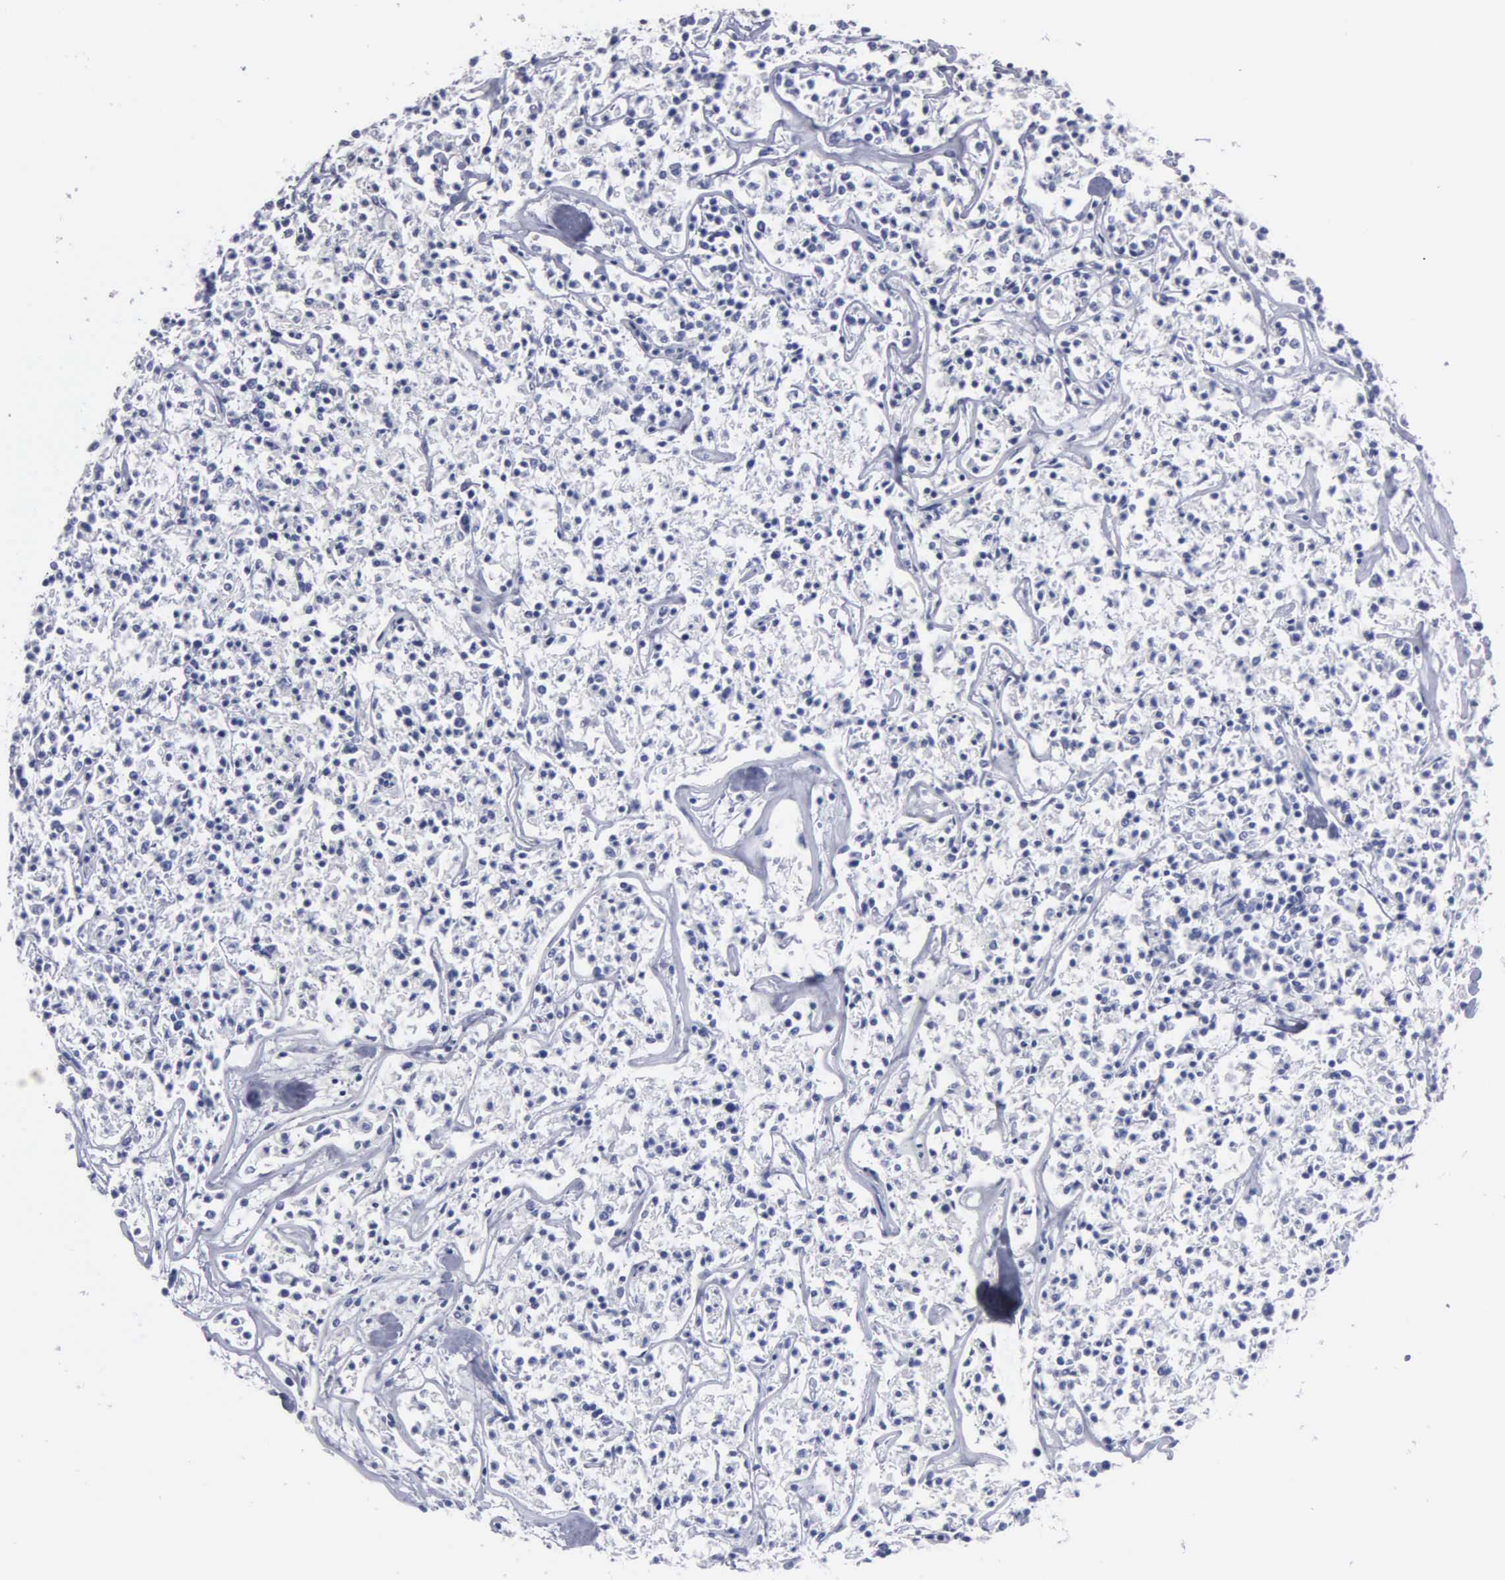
{"staining": {"intensity": "negative", "quantity": "none", "location": "none"}, "tissue": "lymphoma", "cell_type": "Tumor cells", "image_type": "cancer", "snomed": [{"axis": "morphology", "description": "Malignant lymphoma, non-Hodgkin's type, Low grade"}, {"axis": "topography", "description": "Small intestine"}], "caption": "Malignant lymphoma, non-Hodgkin's type (low-grade) was stained to show a protein in brown. There is no significant positivity in tumor cells. (DAB immunohistochemistry (IHC) visualized using brightfield microscopy, high magnification).", "gene": "UPB1", "patient": {"sex": "female", "age": 59}}